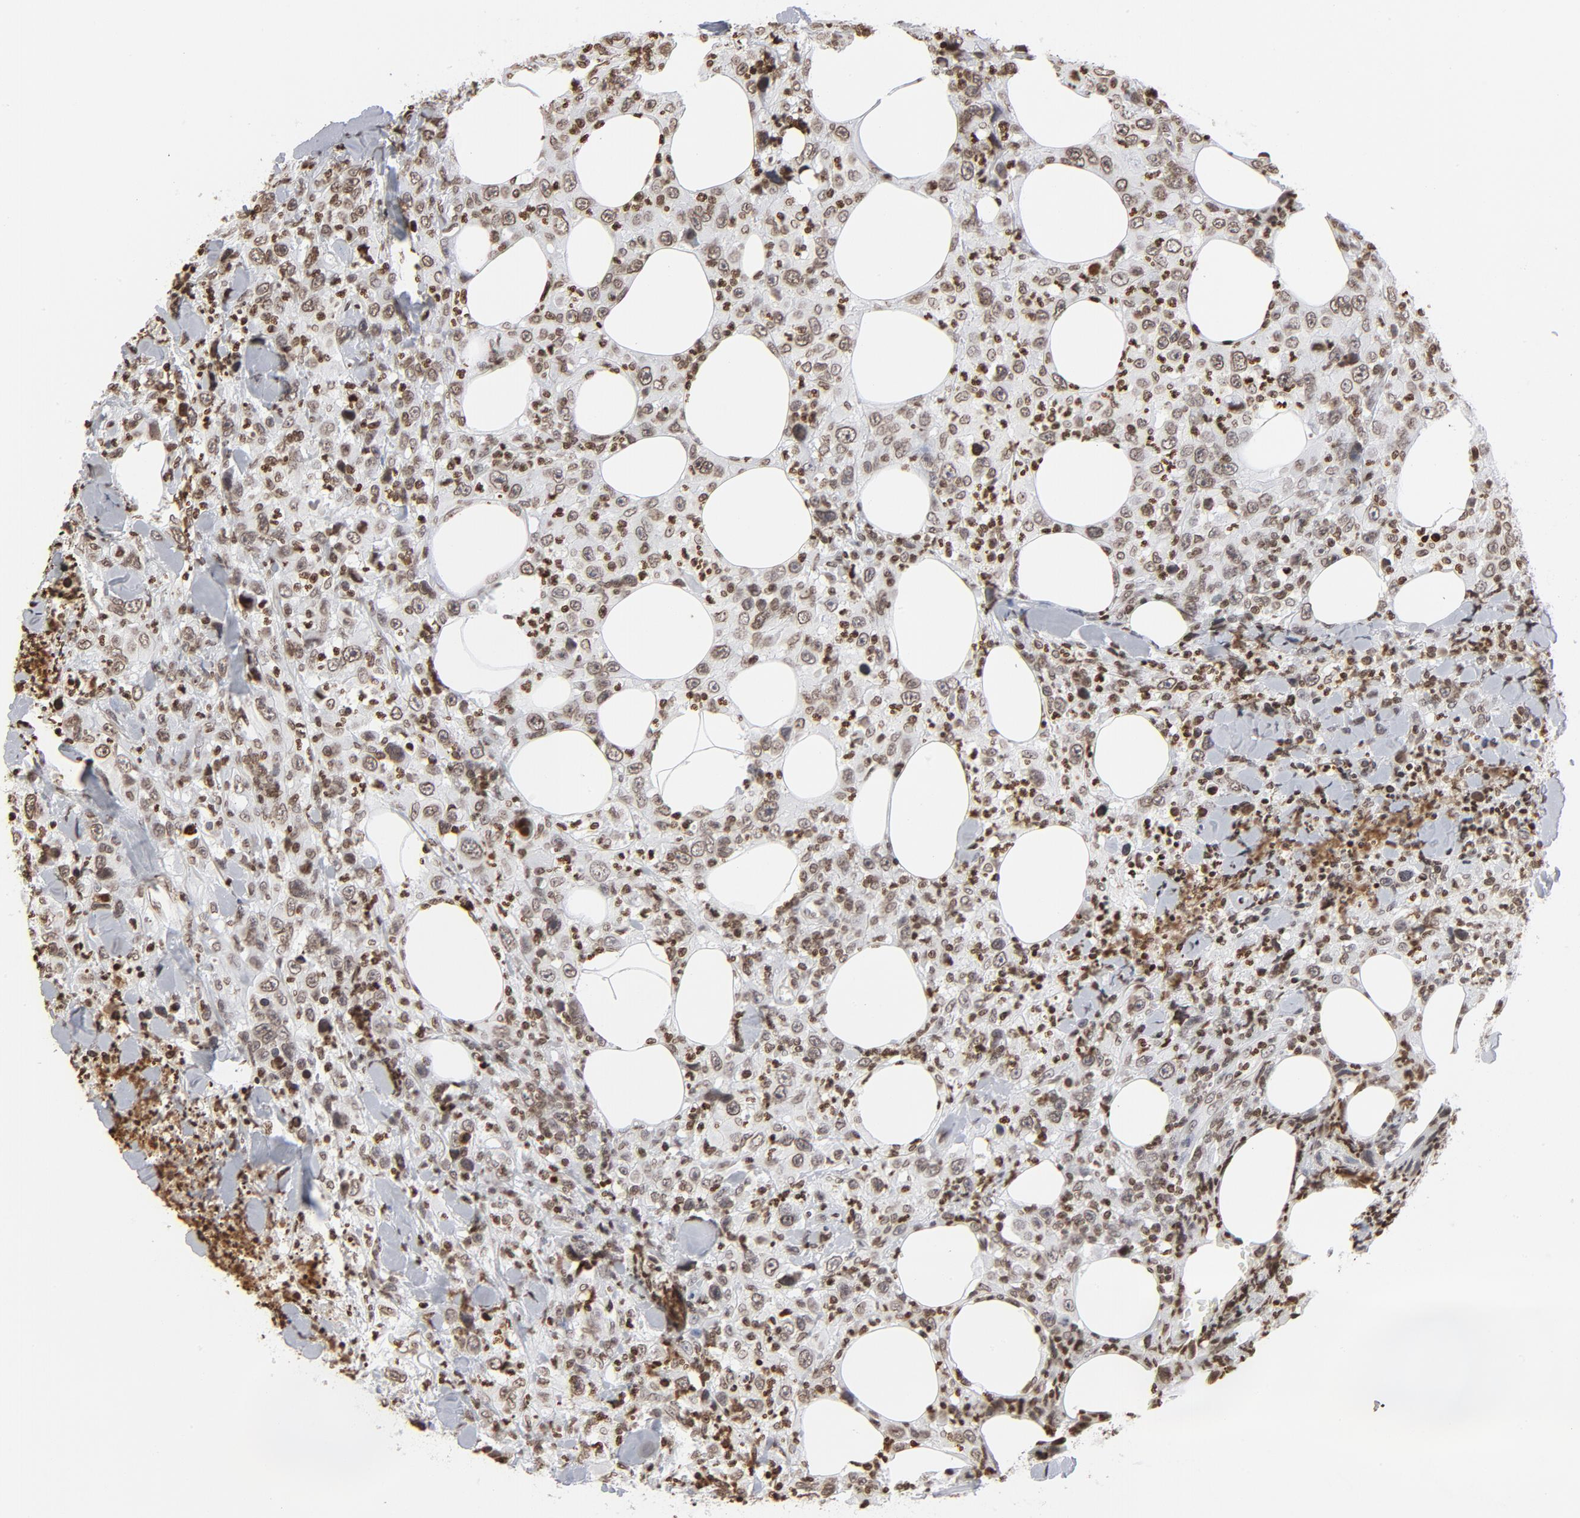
{"staining": {"intensity": "weak", "quantity": ">75%", "location": "nuclear"}, "tissue": "thyroid cancer", "cell_type": "Tumor cells", "image_type": "cancer", "snomed": [{"axis": "morphology", "description": "Carcinoma, NOS"}, {"axis": "topography", "description": "Thyroid gland"}], "caption": "An immunohistochemistry (IHC) micrograph of neoplastic tissue is shown. Protein staining in brown highlights weak nuclear positivity in carcinoma (thyroid) within tumor cells.", "gene": "H2AC12", "patient": {"sex": "female", "age": 77}}